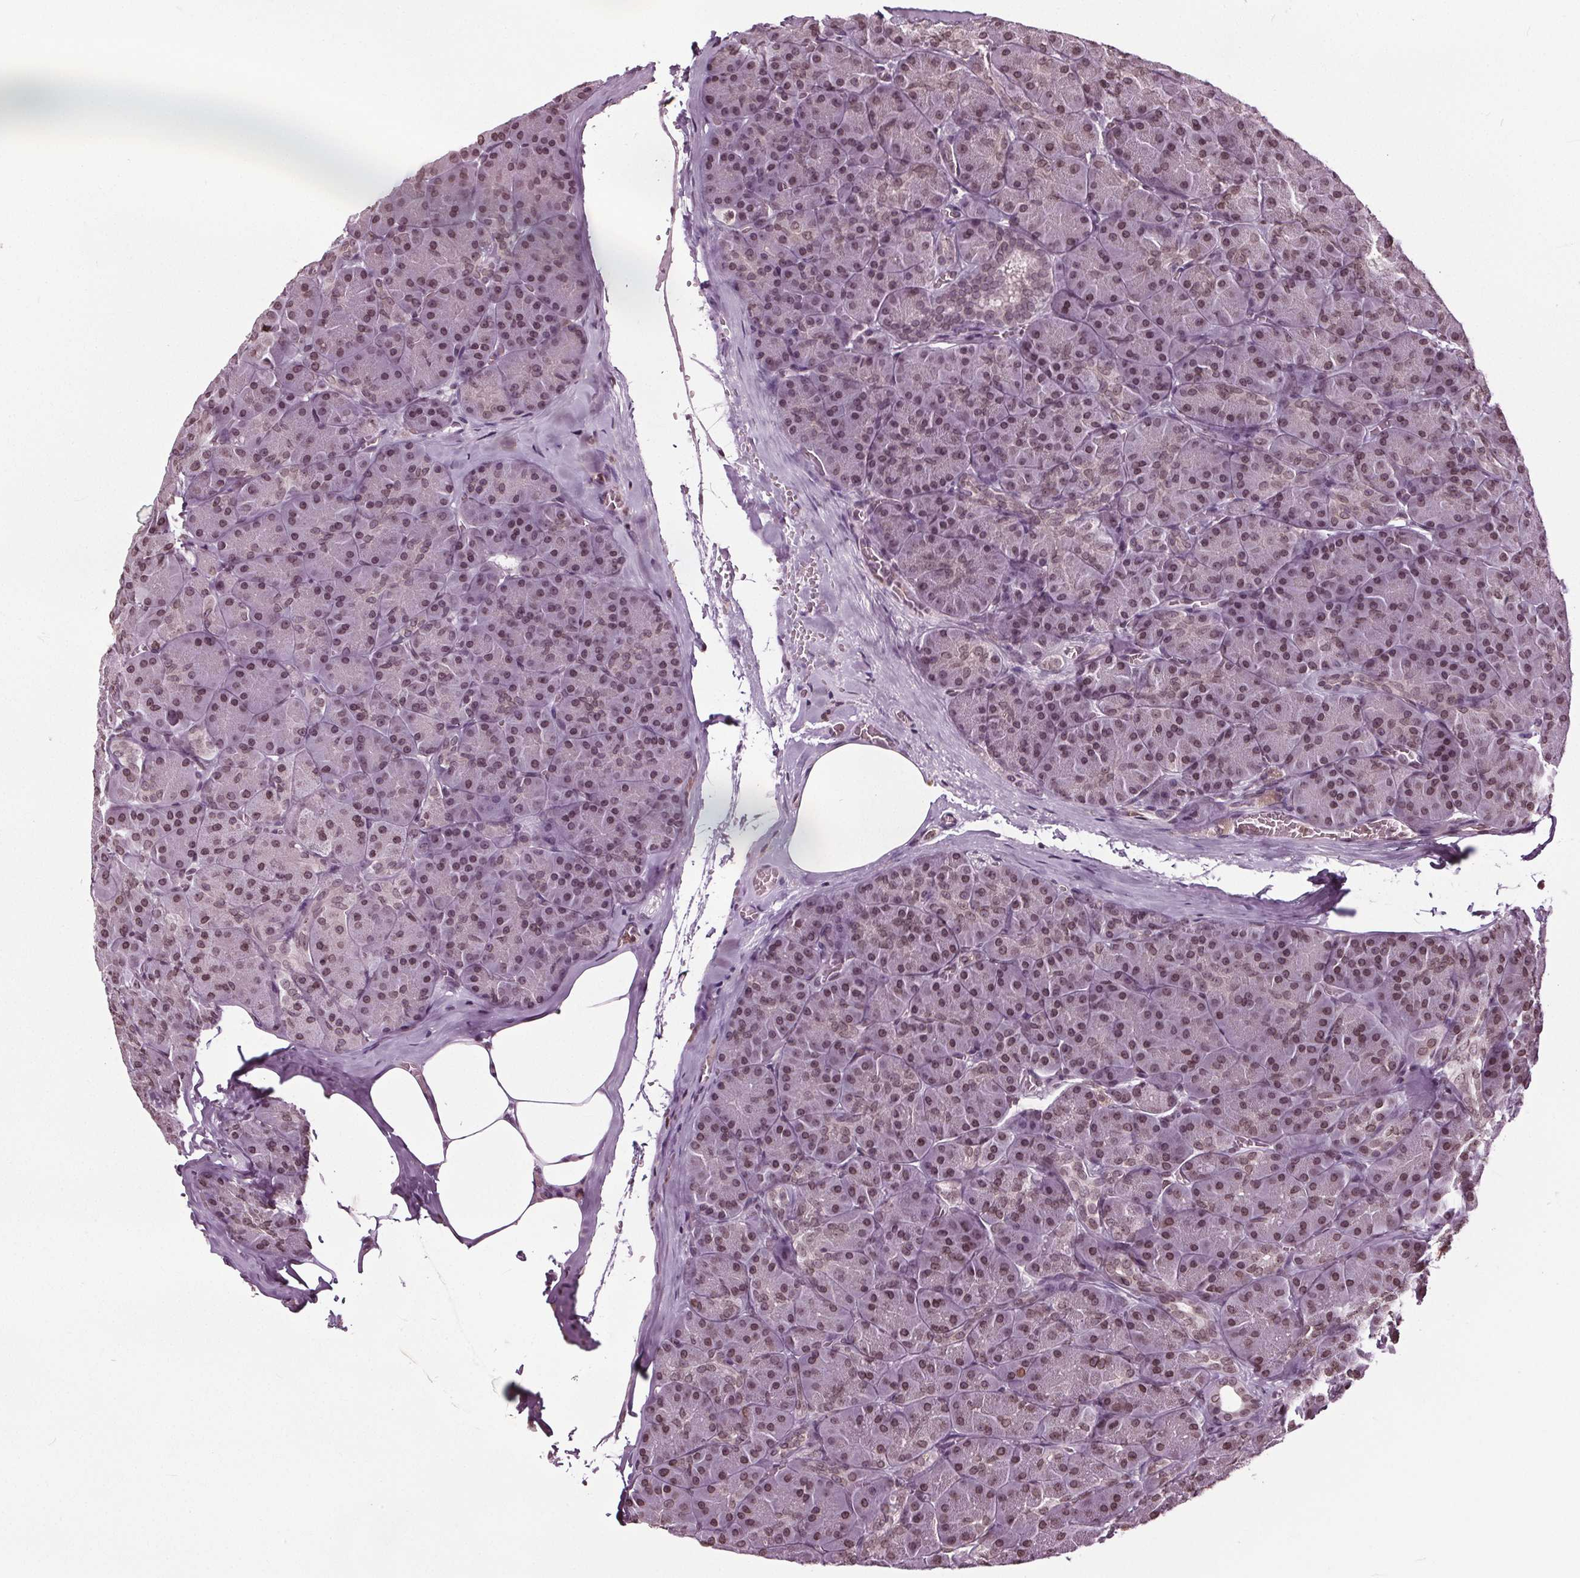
{"staining": {"intensity": "moderate", "quantity": ">75%", "location": "cytoplasmic/membranous,nuclear"}, "tissue": "pancreas", "cell_type": "Exocrine glandular cells", "image_type": "normal", "snomed": [{"axis": "morphology", "description": "Normal tissue, NOS"}, {"axis": "topography", "description": "Pancreas"}], "caption": "Immunohistochemical staining of benign human pancreas reveals moderate cytoplasmic/membranous,nuclear protein positivity in approximately >75% of exocrine glandular cells. (DAB (3,3'-diaminobenzidine) = brown stain, brightfield microscopy at high magnification).", "gene": "TTC39C", "patient": {"sex": "male", "age": 57}}